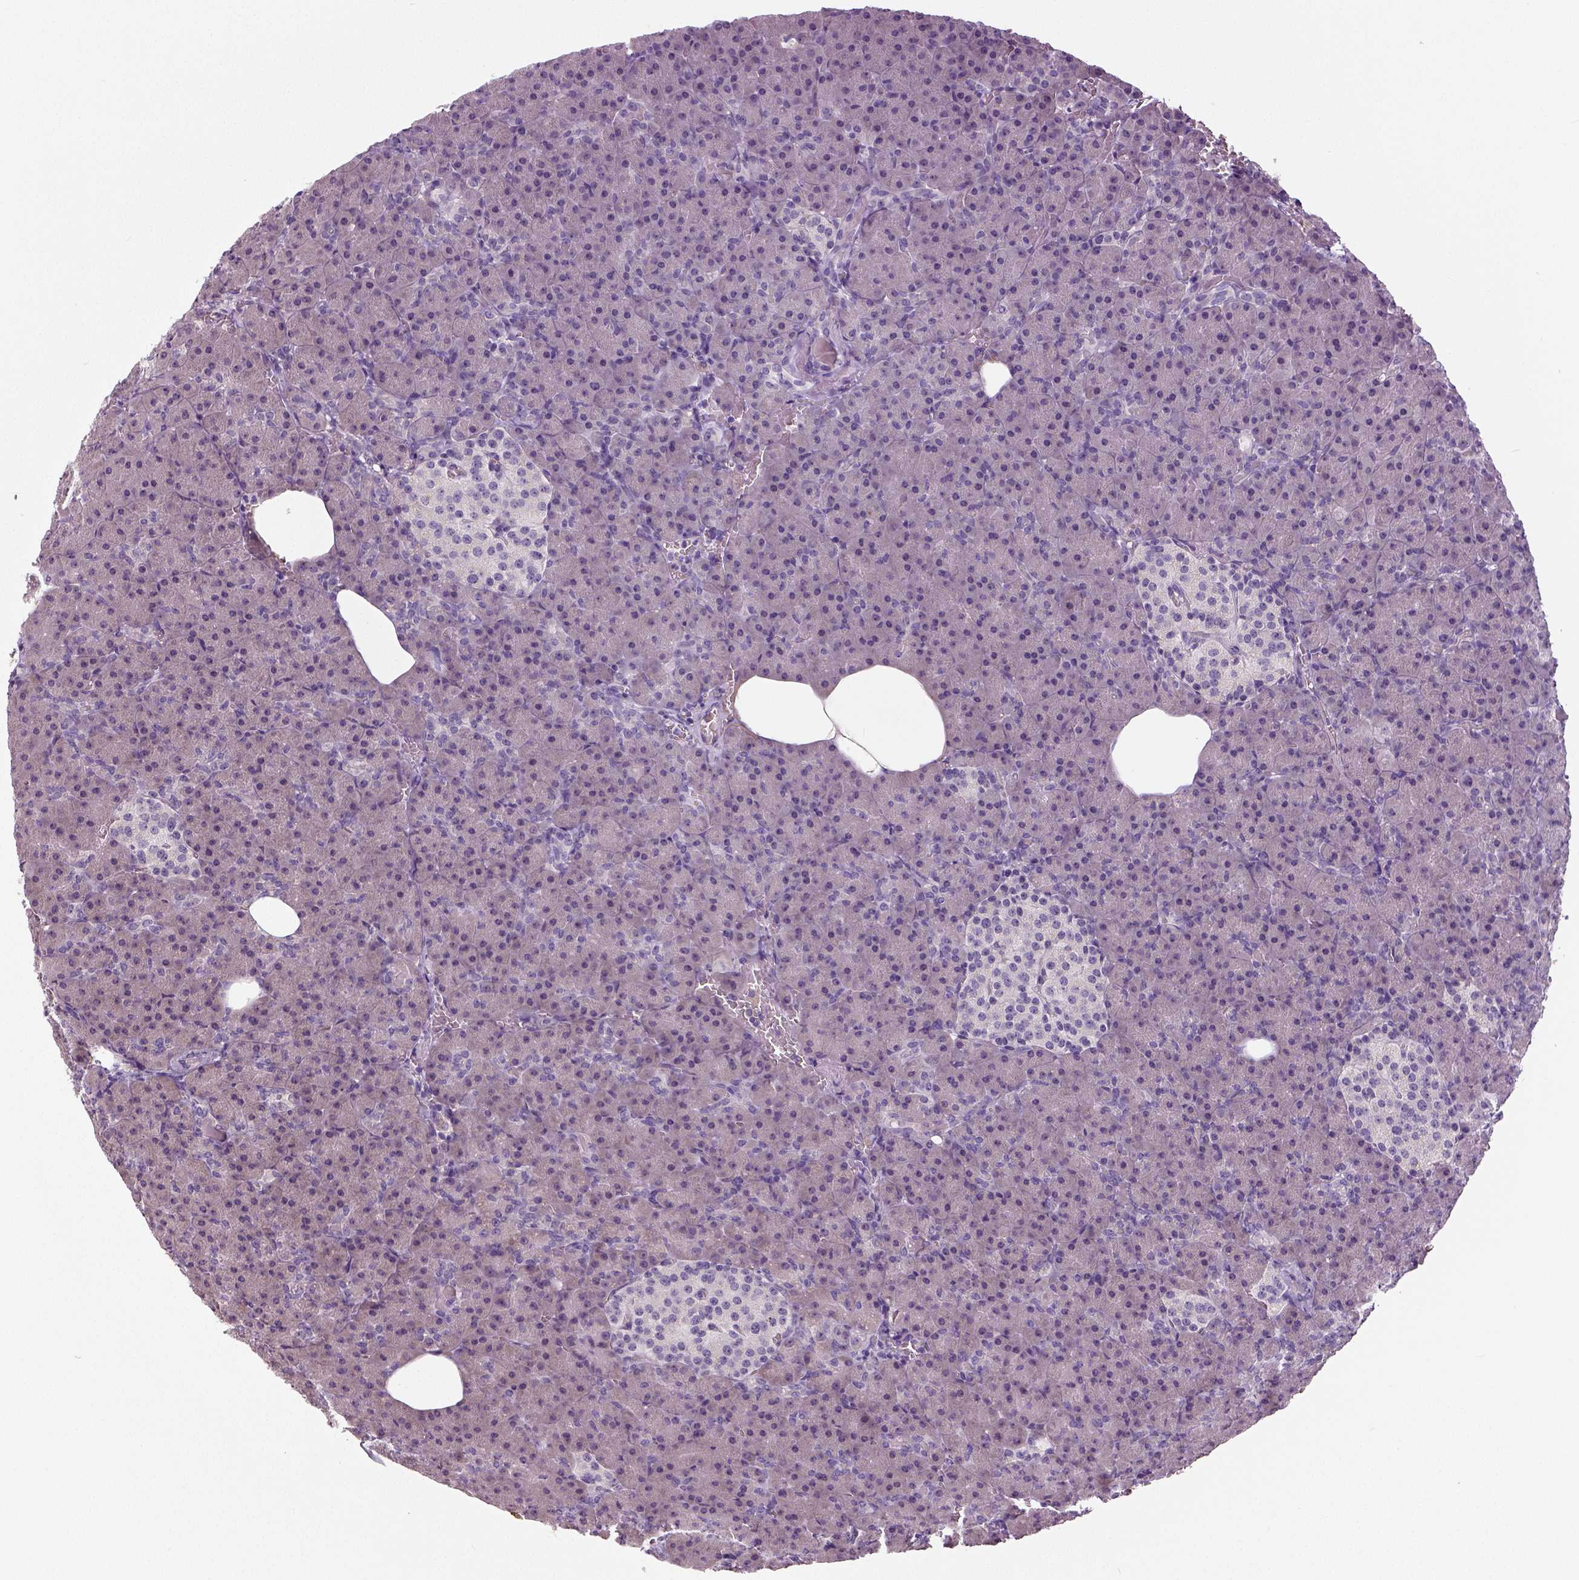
{"staining": {"intensity": "negative", "quantity": "none", "location": "none"}, "tissue": "pancreas", "cell_type": "Exocrine glandular cells", "image_type": "normal", "snomed": [{"axis": "morphology", "description": "Normal tissue, NOS"}, {"axis": "topography", "description": "Pancreas"}], "caption": "This is an immunohistochemistry micrograph of benign pancreas. There is no staining in exocrine glandular cells.", "gene": "NECAB1", "patient": {"sex": "female", "age": 74}}